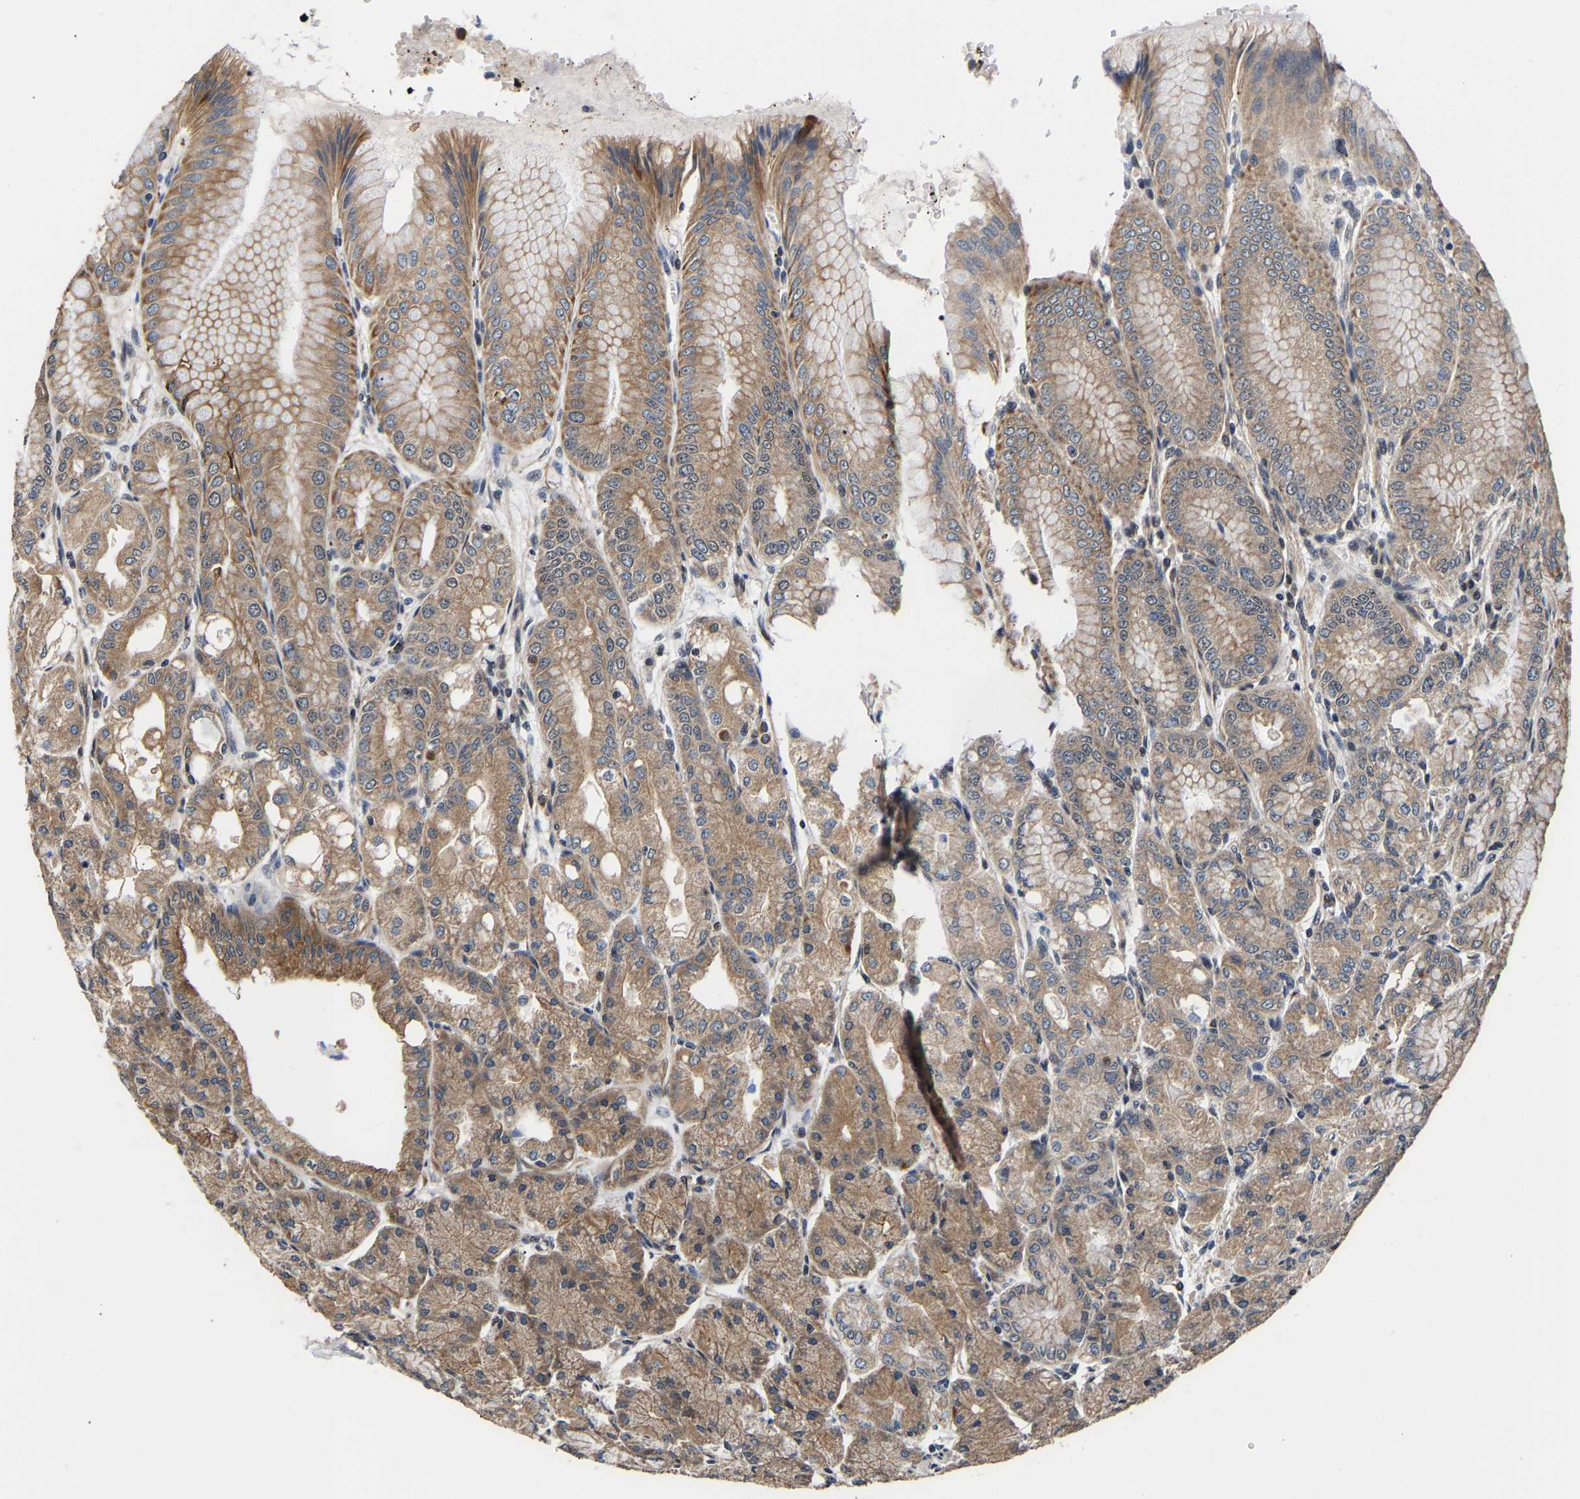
{"staining": {"intensity": "moderate", "quantity": ">75%", "location": "cytoplasmic/membranous,nuclear"}, "tissue": "stomach", "cell_type": "Glandular cells", "image_type": "normal", "snomed": [{"axis": "morphology", "description": "Normal tissue, NOS"}, {"axis": "topography", "description": "Stomach, lower"}], "caption": "A brown stain shows moderate cytoplasmic/membranous,nuclear expression of a protein in glandular cells of benign stomach.", "gene": "METTL16", "patient": {"sex": "male", "age": 71}}